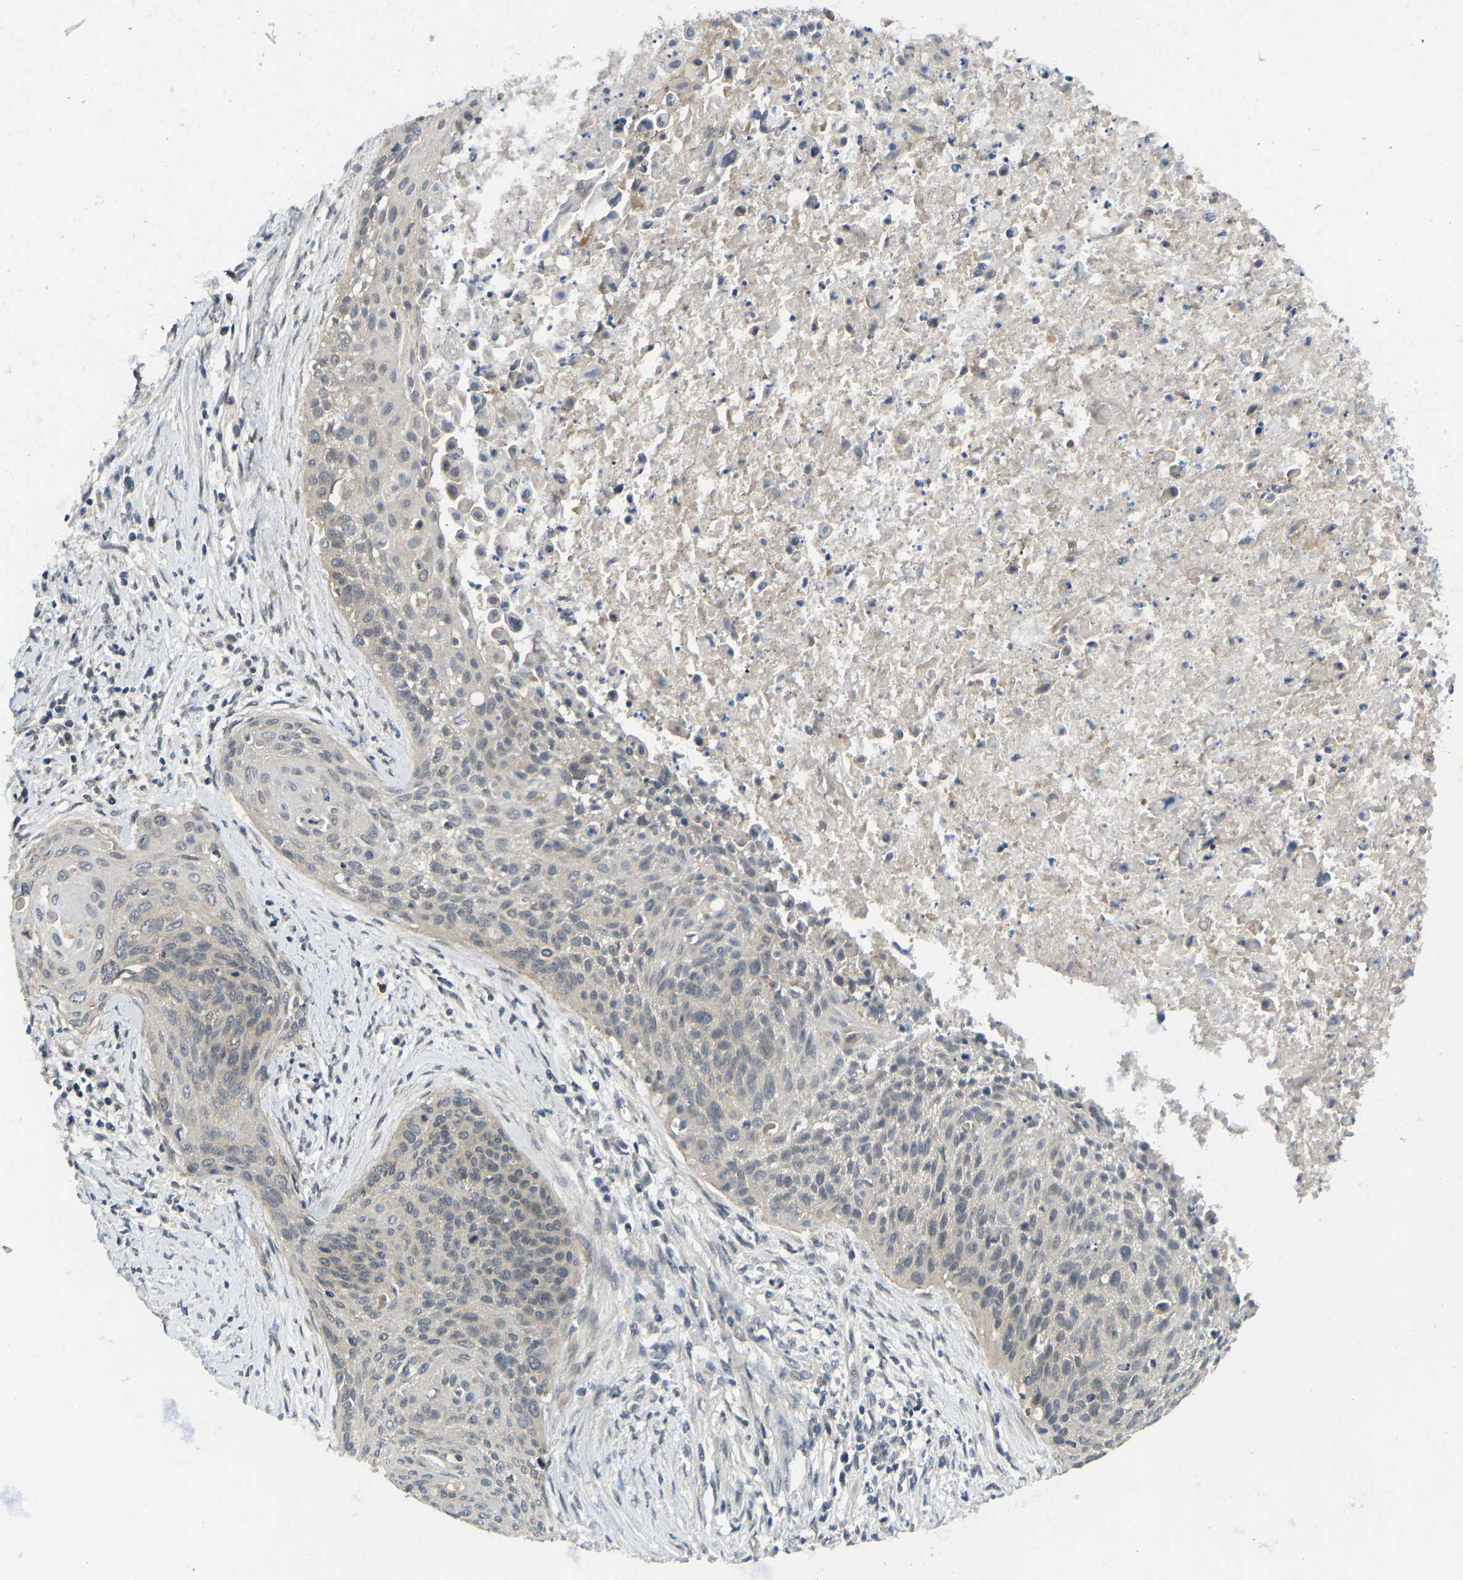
{"staining": {"intensity": "negative", "quantity": "none", "location": "none"}, "tissue": "cervical cancer", "cell_type": "Tumor cells", "image_type": "cancer", "snomed": [{"axis": "morphology", "description": "Squamous cell carcinoma, NOS"}, {"axis": "topography", "description": "Cervix"}], "caption": "Tumor cells are negative for brown protein staining in cervical cancer (squamous cell carcinoma). (Brightfield microscopy of DAB IHC at high magnification).", "gene": "NDRG3", "patient": {"sex": "female", "age": 55}}